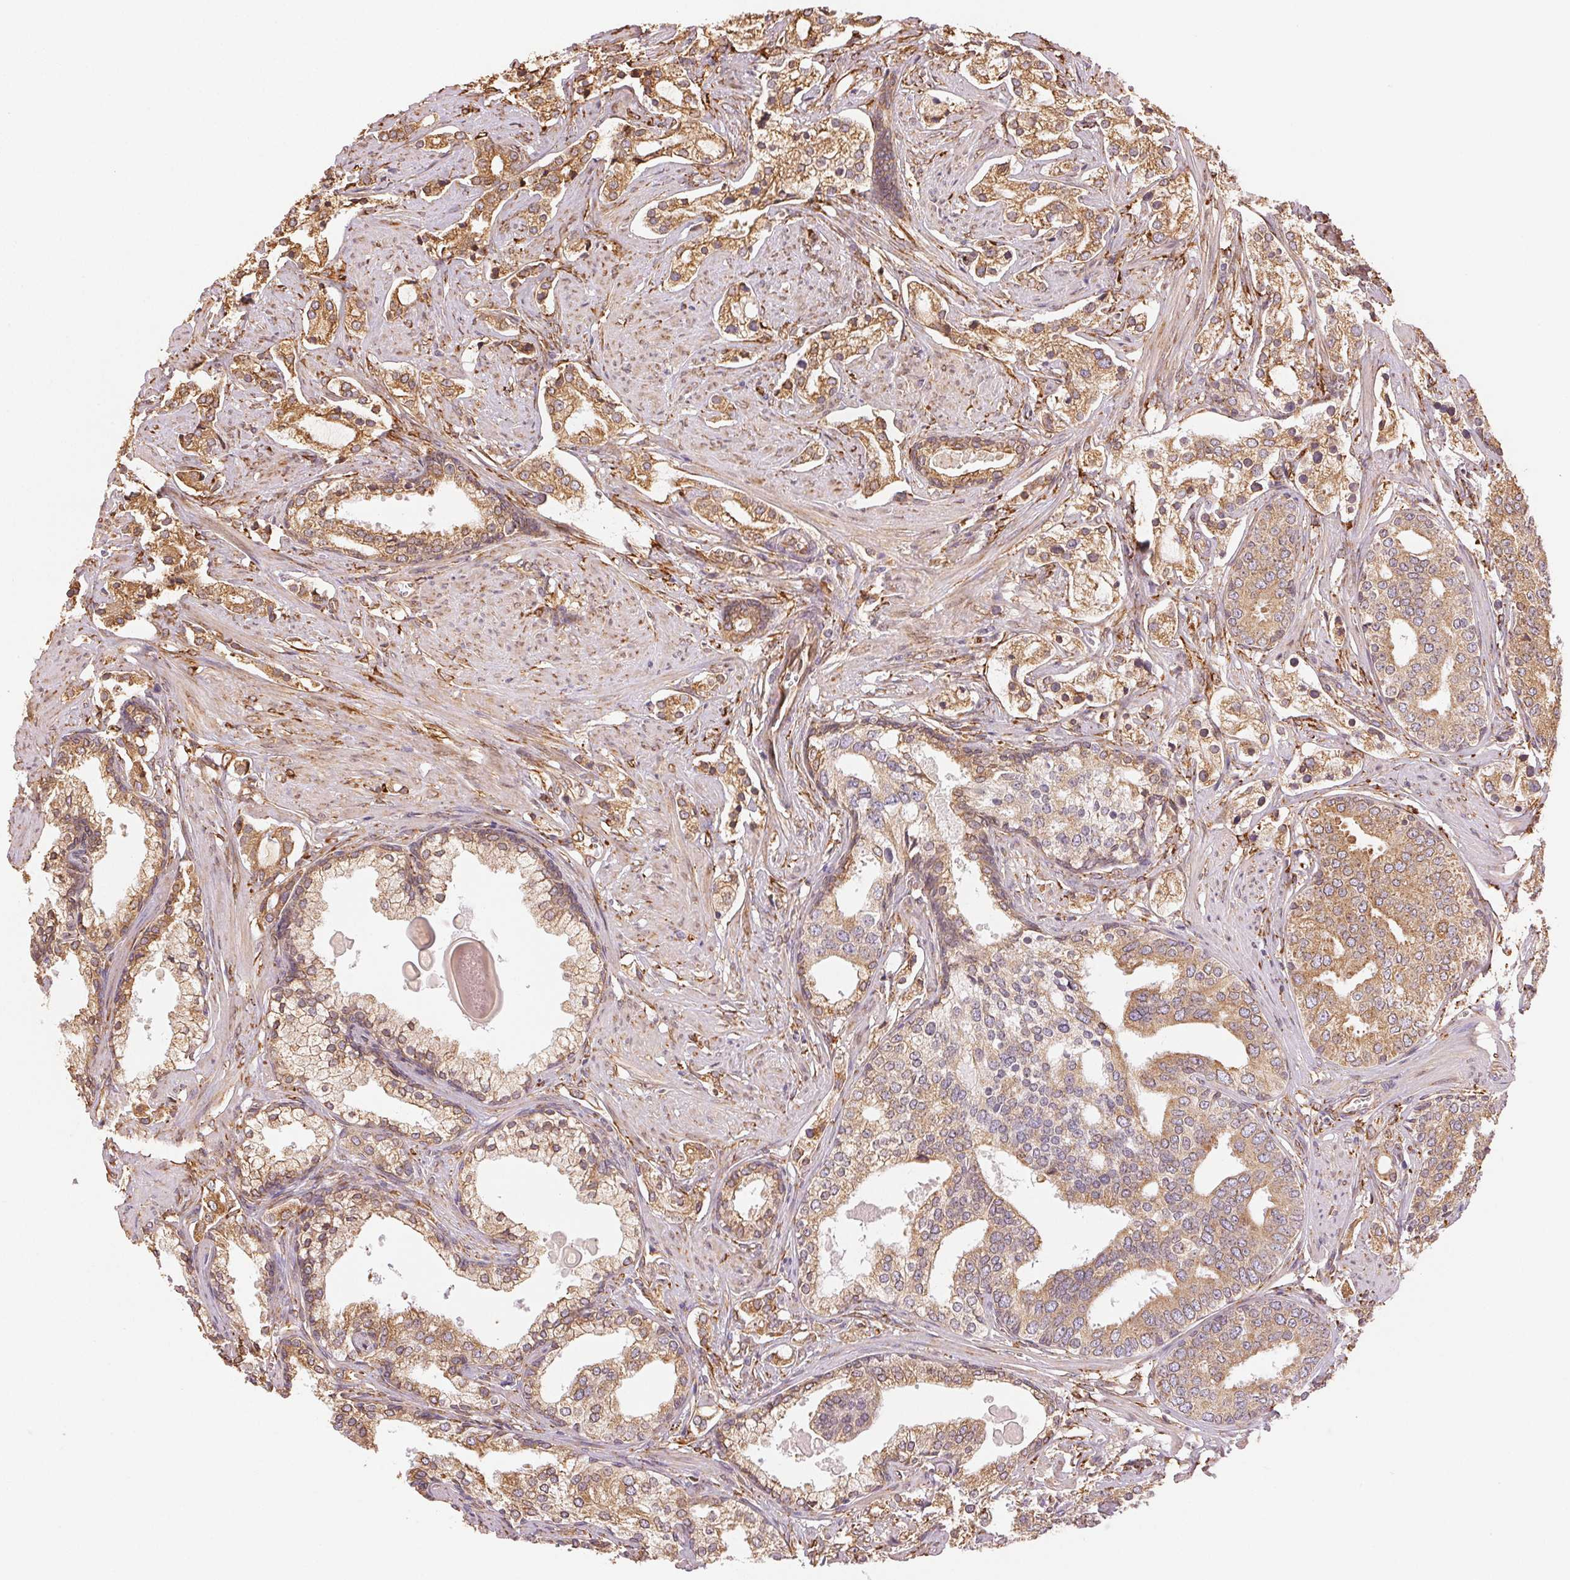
{"staining": {"intensity": "moderate", "quantity": ">75%", "location": "cytoplasmic/membranous"}, "tissue": "prostate cancer", "cell_type": "Tumor cells", "image_type": "cancer", "snomed": [{"axis": "morphology", "description": "Adenocarcinoma, Medium grade"}, {"axis": "topography", "description": "Prostate"}], "caption": "Human prostate adenocarcinoma (medium-grade) stained for a protein (brown) reveals moderate cytoplasmic/membranous positive positivity in approximately >75% of tumor cells.", "gene": "RCN3", "patient": {"sex": "male", "age": 57}}